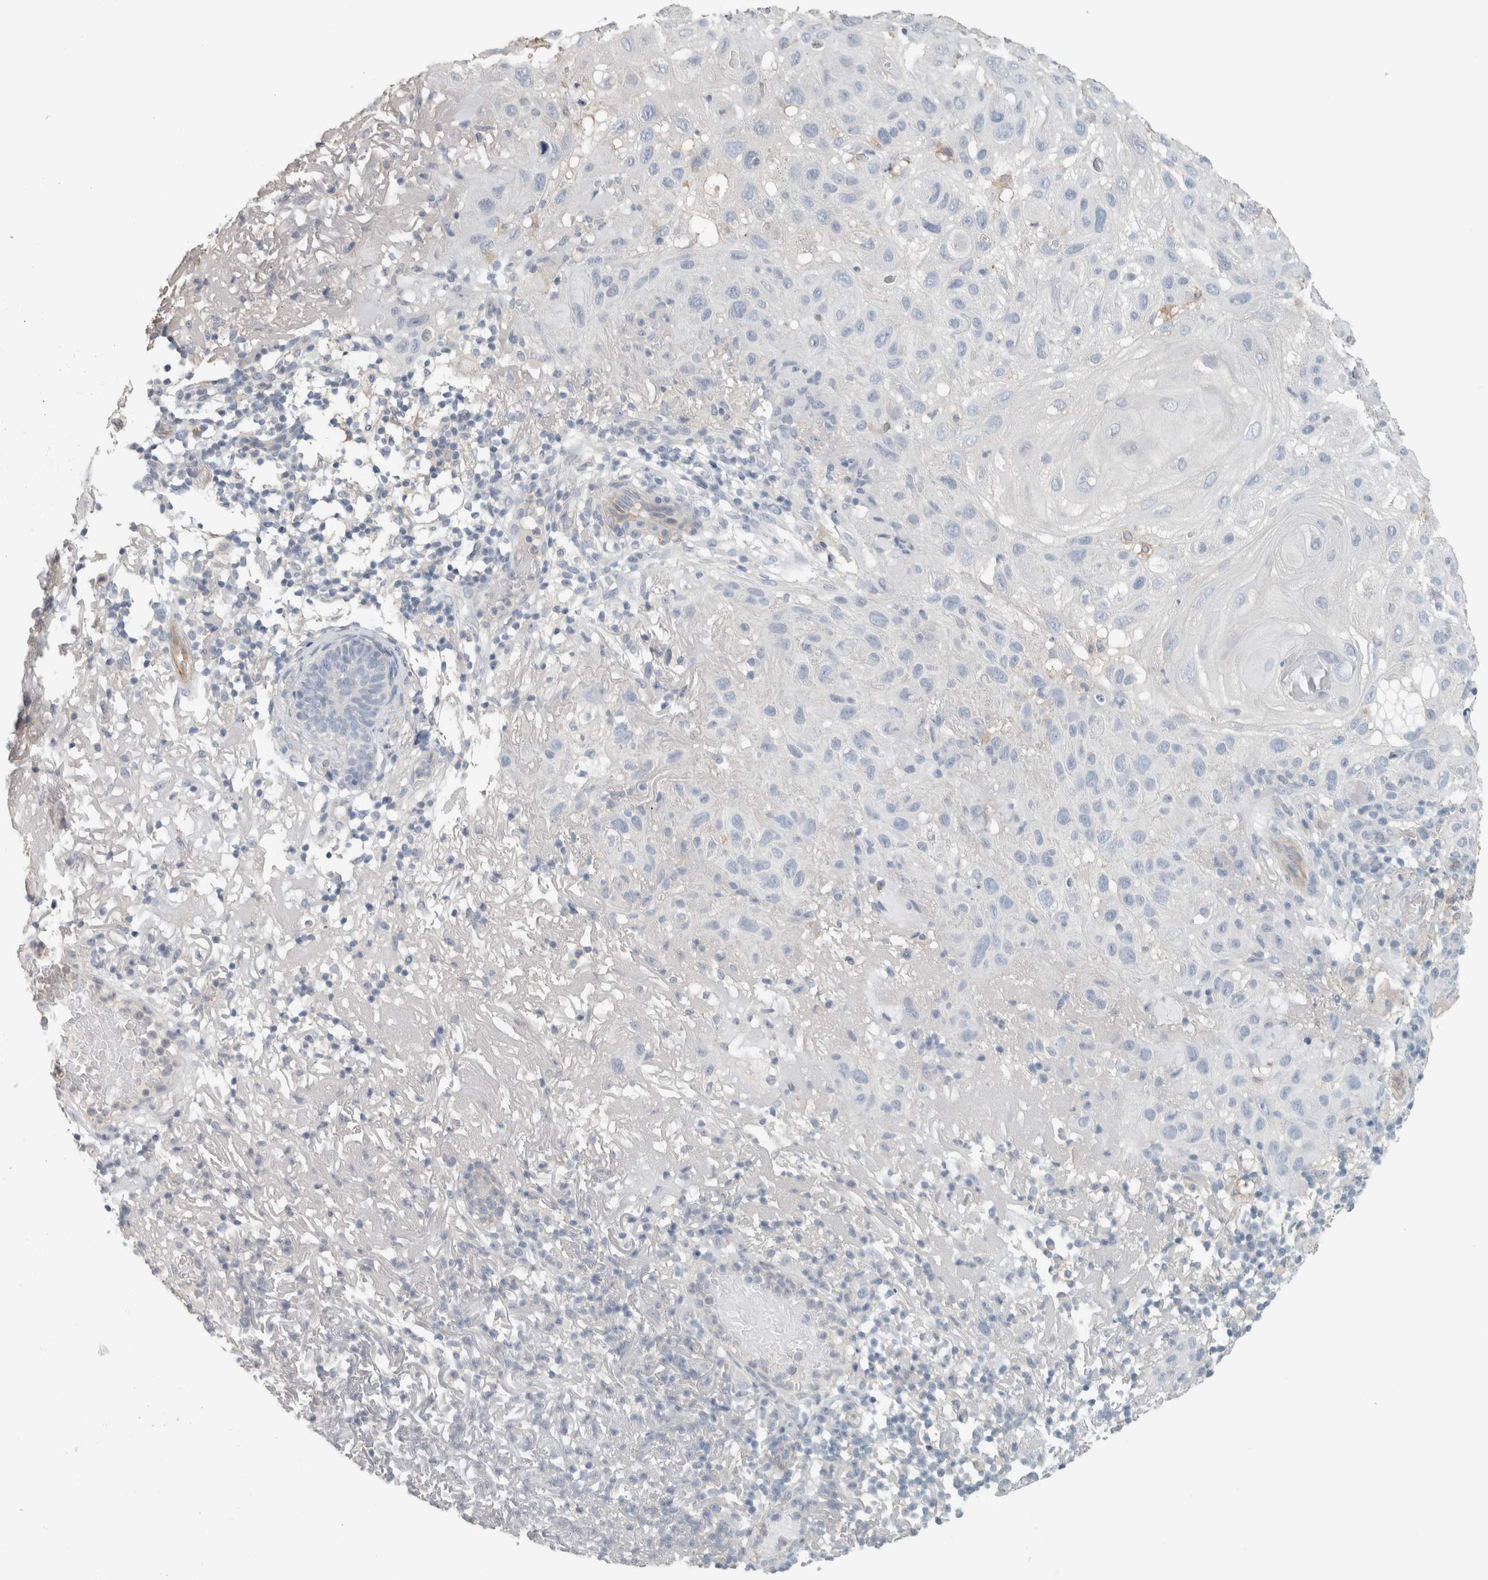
{"staining": {"intensity": "negative", "quantity": "none", "location": "none"}, "tissue": "skin cancer", "cell_type": "Tumor cells", "image_type": "cancer", "snomed": [{"axis": "morphology", "description": "Squamous cell carcinoma, NOS"}, {"axis": "topography", "description": "Skin"}], "caption": "Immunohistochemical staining of skin cancer (squamous cell carcinoma) reveals no significant staining in tumor cells.", "gene": "SCIN", "patient": {"sex": "female", "age": 96}}